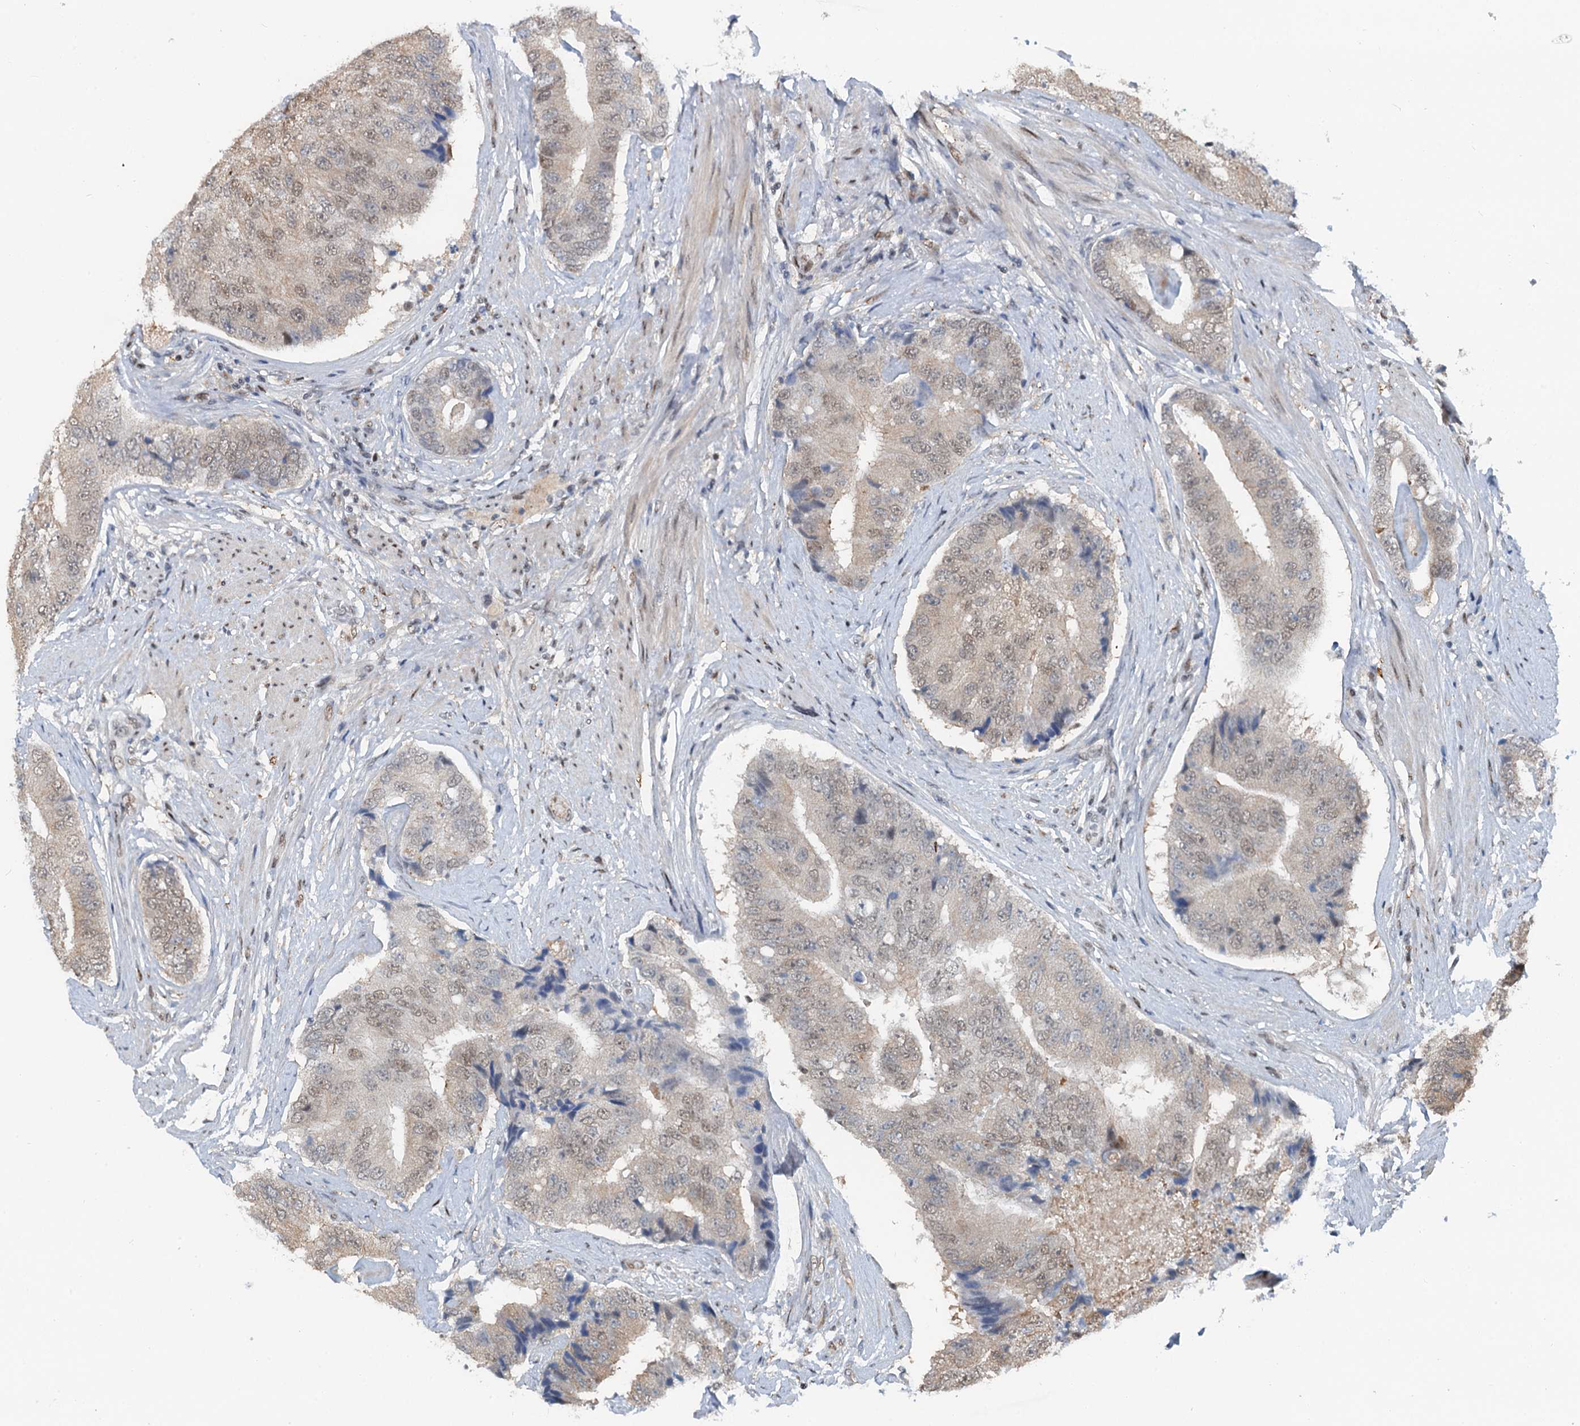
{"staining": {"intensity": "weak", "quantity": ">75%", "location": "nuclear"}, "tissue": "prostate cancer", "cell_type": "Tumor cells", "image_type": "cancer", "snomed": [{"axis": "morphology", "description": "Adenocarcinoma, High grade"}, {"axis": "topography", "description": "Prostate"}], "caption": "Protein expression analysis of human prostate cancer reveals weak nuclear expression in approximately >75% of tumor cells.", "gene": "CFDP1", "patient": {"sex": "male", "age": 70}}